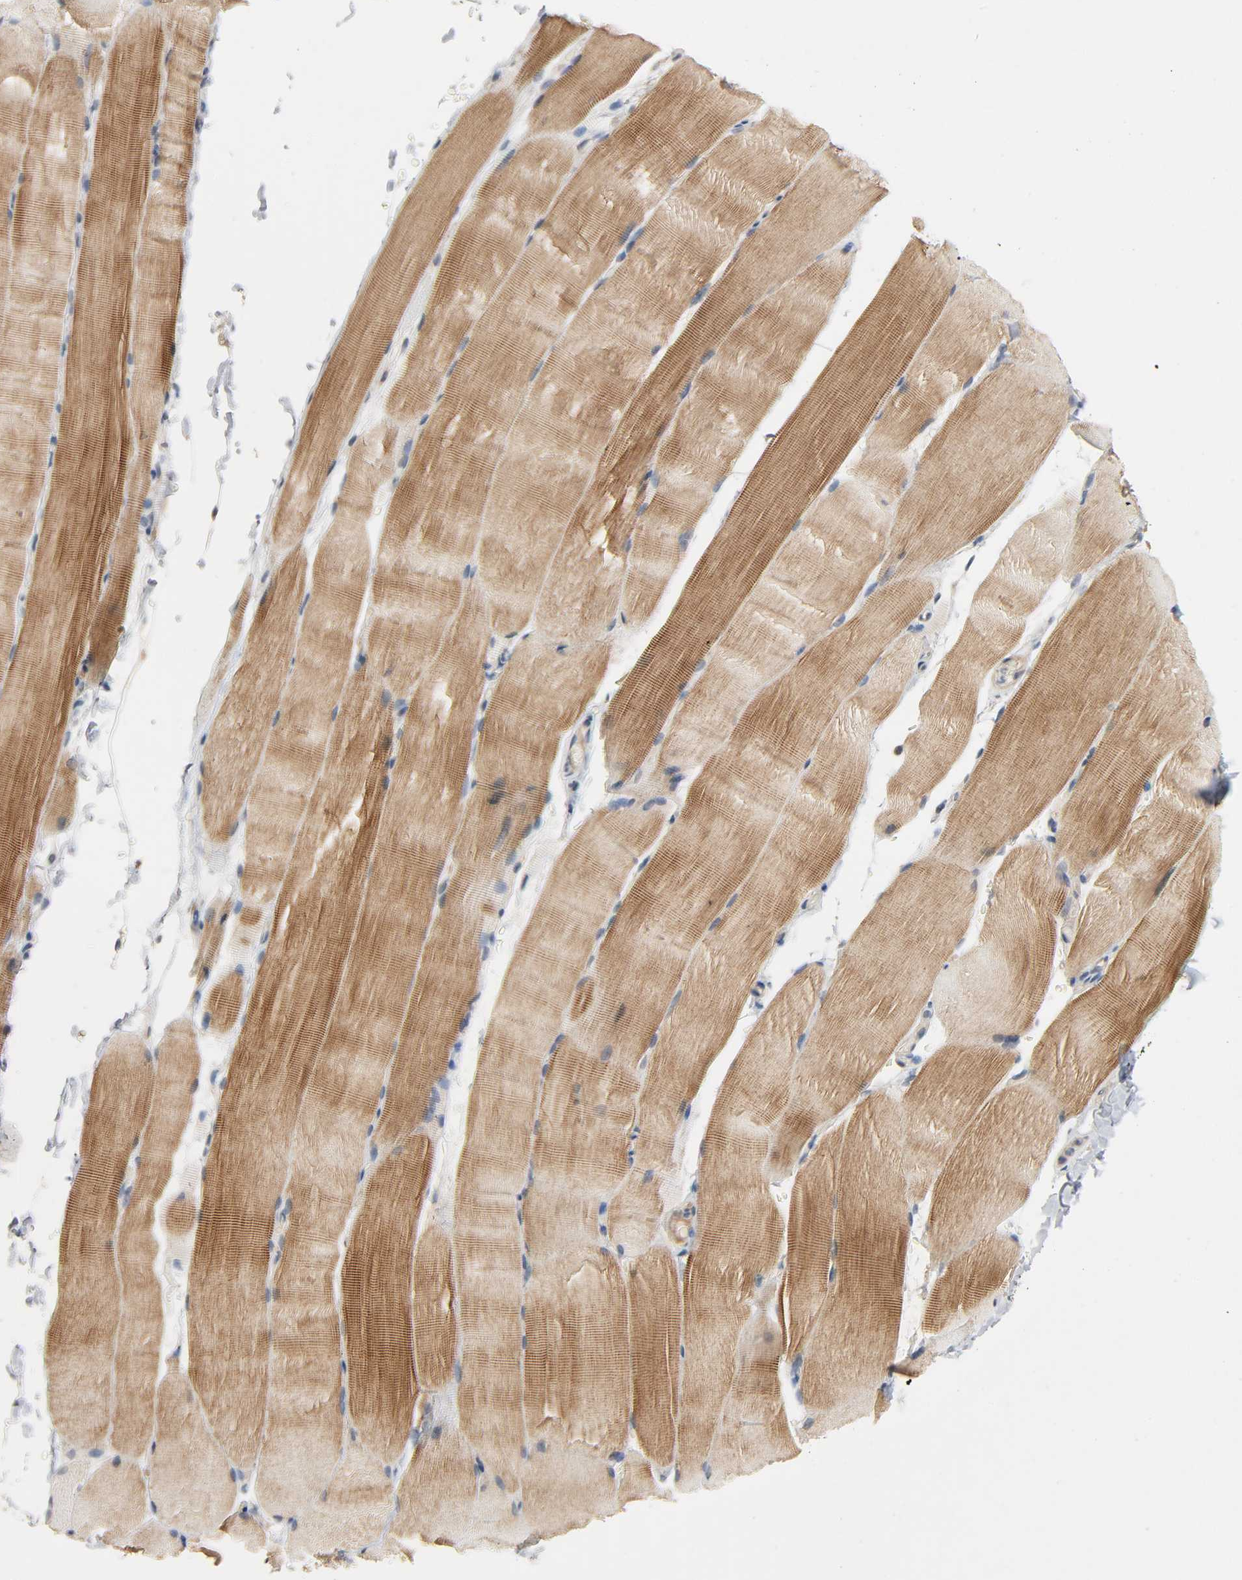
{"staining": {"intensity": "moderate", "quantity": ">75%", "location": "cytoplasmic/membranous"}, "tissue": "skeletal muscle", "cell_type": "Myocytes", "image_type": "normal", "snomed": [{"axis": "morphology", "description": "Normal tissue, NOS"}, {"axis": "topography", "description": "Skeletal muscle"}, {"axis": "topography", "description": "Parathyroid gland"}], "caption": "Immunohistochemical staining of normal human skeletal muscle exhibits >75% levels of moderate cytoplasmic/membranous protein expression in approximately >75% of myocytes.", "gene": "CD4", "patient": {"sex": "female", "age": 37}}